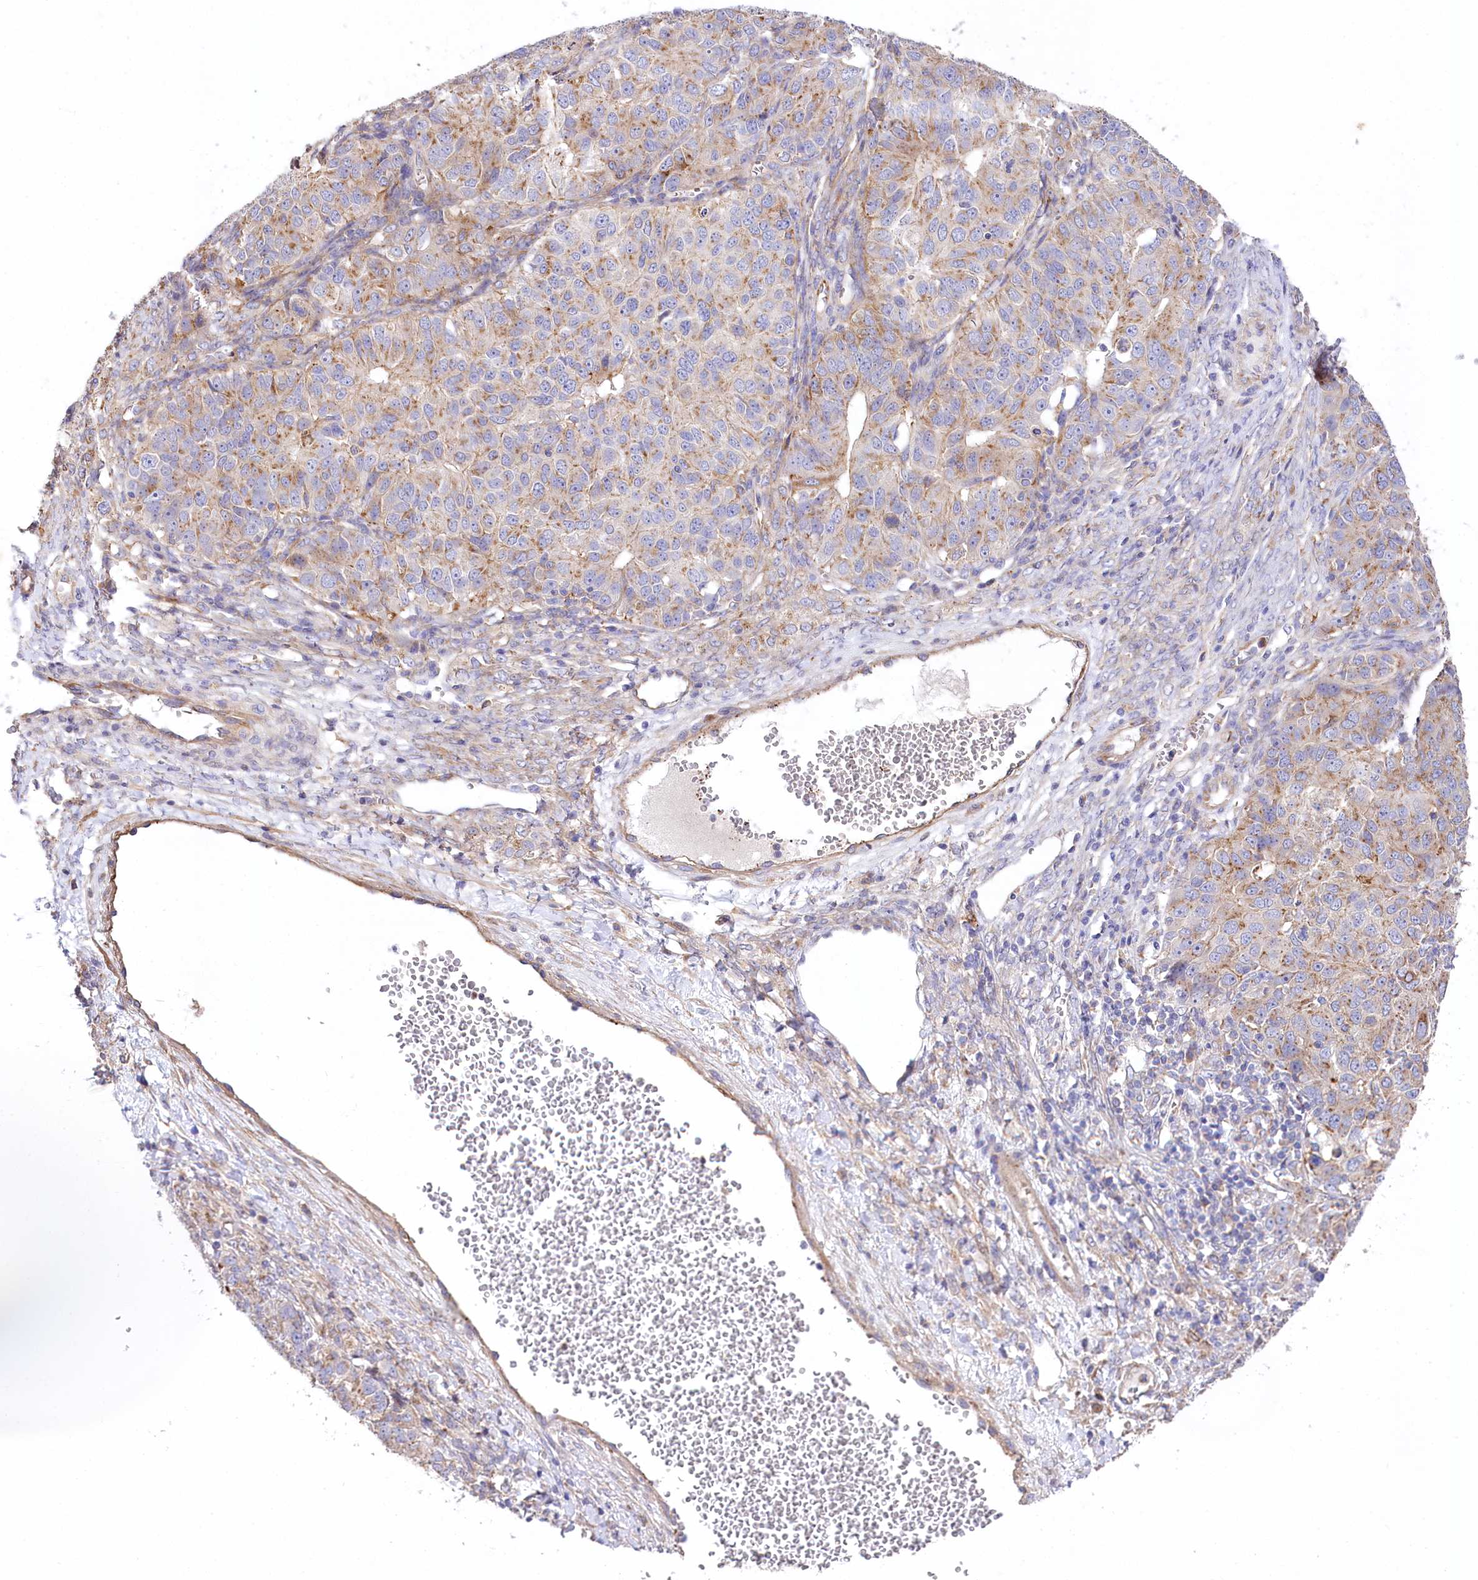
{"staining": {"intensity": "moderate", "quantity": ">75%", "location": "cytoplasmic/membranous"}, "tissue": "ovarian cancer", "cell_type": "Tumor cells", "image_type": "cancer", "snomed": [{"axis": "morphology", "description": "Carcinoma, endometroid"}, {"axis": "topography", "description": "Ovary"}], "caption": "Tumor cells reveal medium levels of moderate cytoplasmic/membranous staining in about >75% of cells in ovarian endometroid carcinoma. (IHC, brightfield microscopy, high magnification).", "gene": "STX6", "patient": {"sex": "female", "age": 51}}